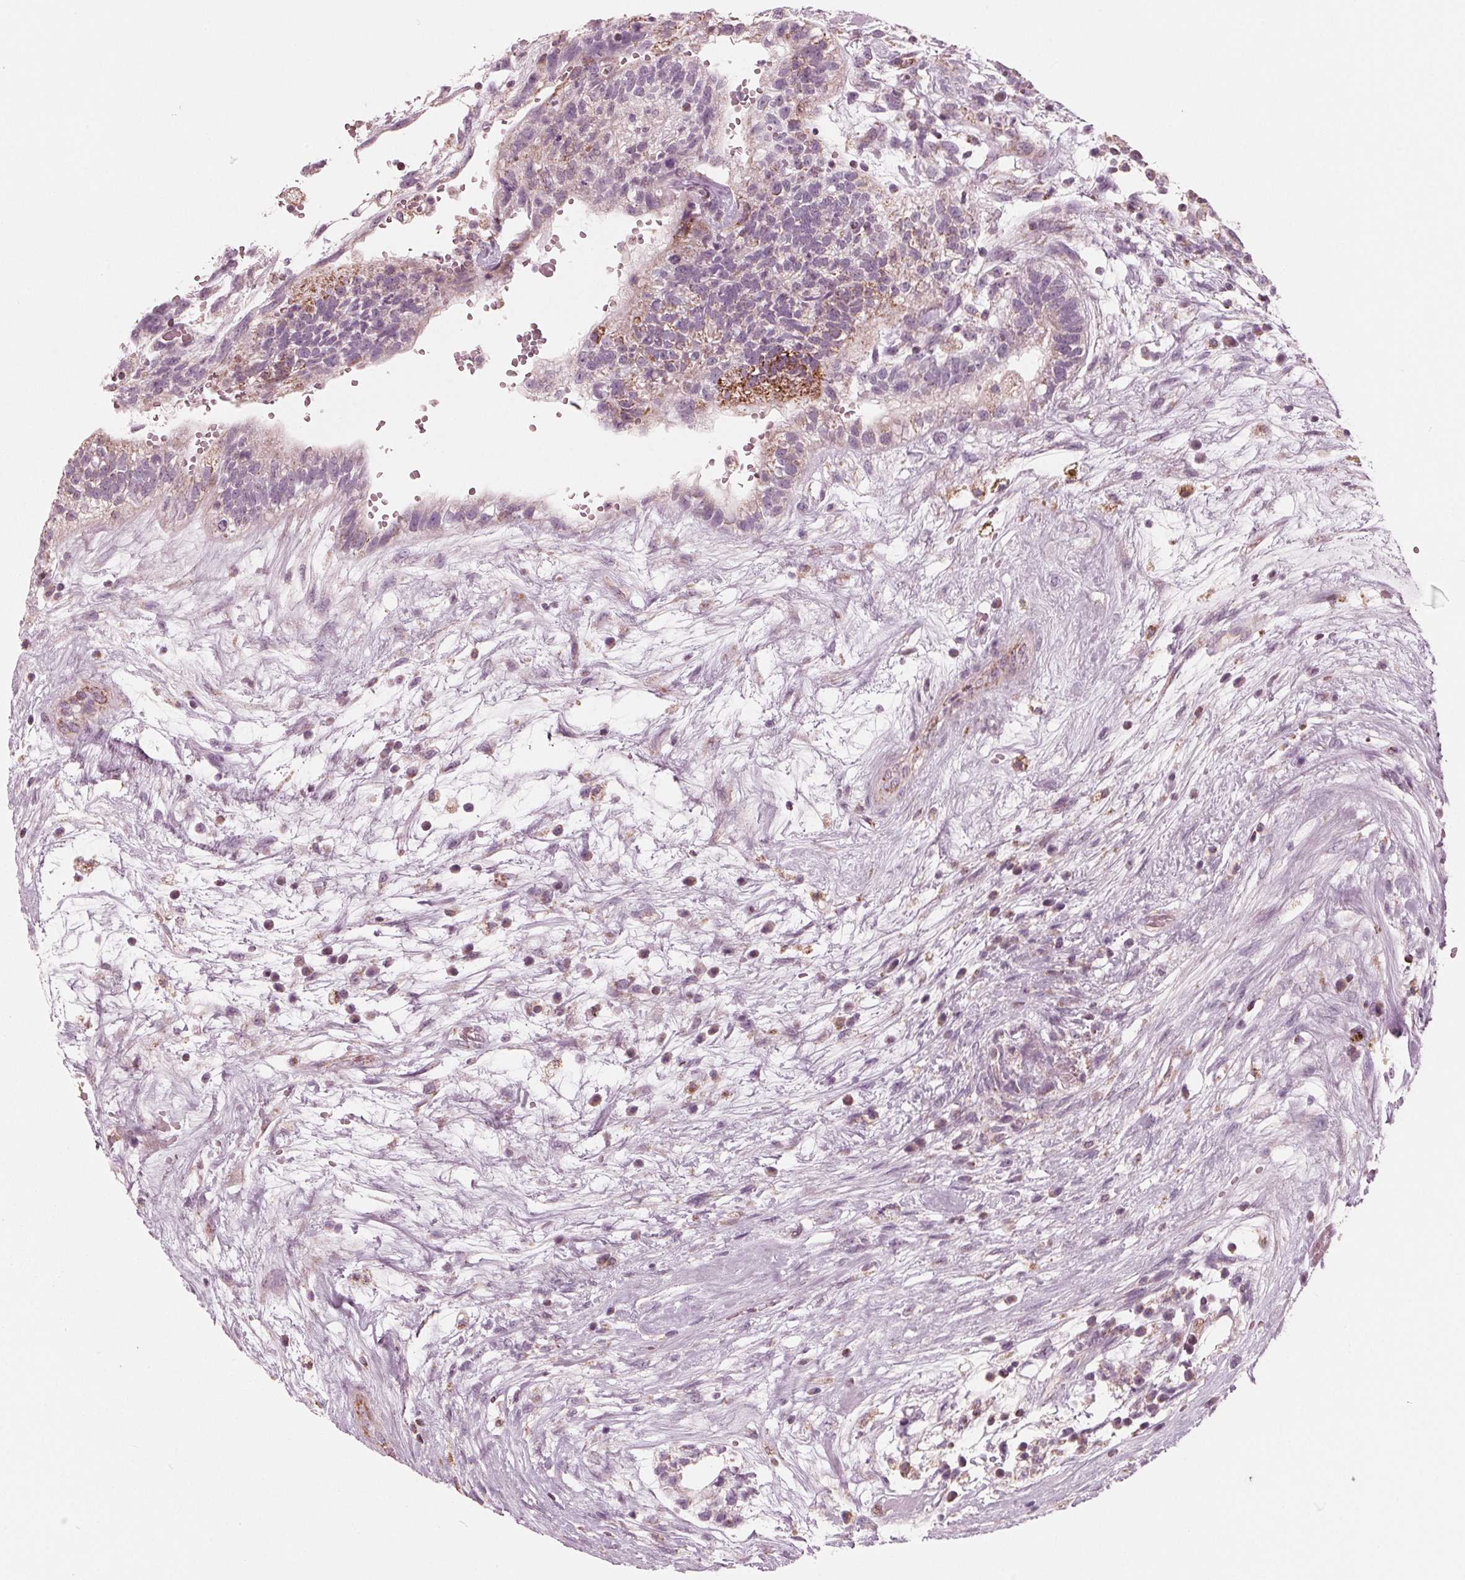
{"staining": {"intensity": "moderate", "quantity": "<25%", "location": "cytoplasmic/membranous"}, "tissue": "testis cancer", "cell_type": "Tumor cells", "image_type": "cancer", "snomed": [{"axis": "morphology", "description": "Normal tissue, NOS"}, {"axis": "morphology", "description": "Carcinoma, Embryonal, NOS"}, {"axis": "topography", "description": "Testis"}], "caption": "A histopathology image showing moderate cytoplasmic/membranous positivity in about <25% of tumor cells in embryonal carcinoma (testis), as visualized by brown immunohistochemical staining.", "gene": "DCAF4L2", "patient": {"sex": "male", "age": 32}}